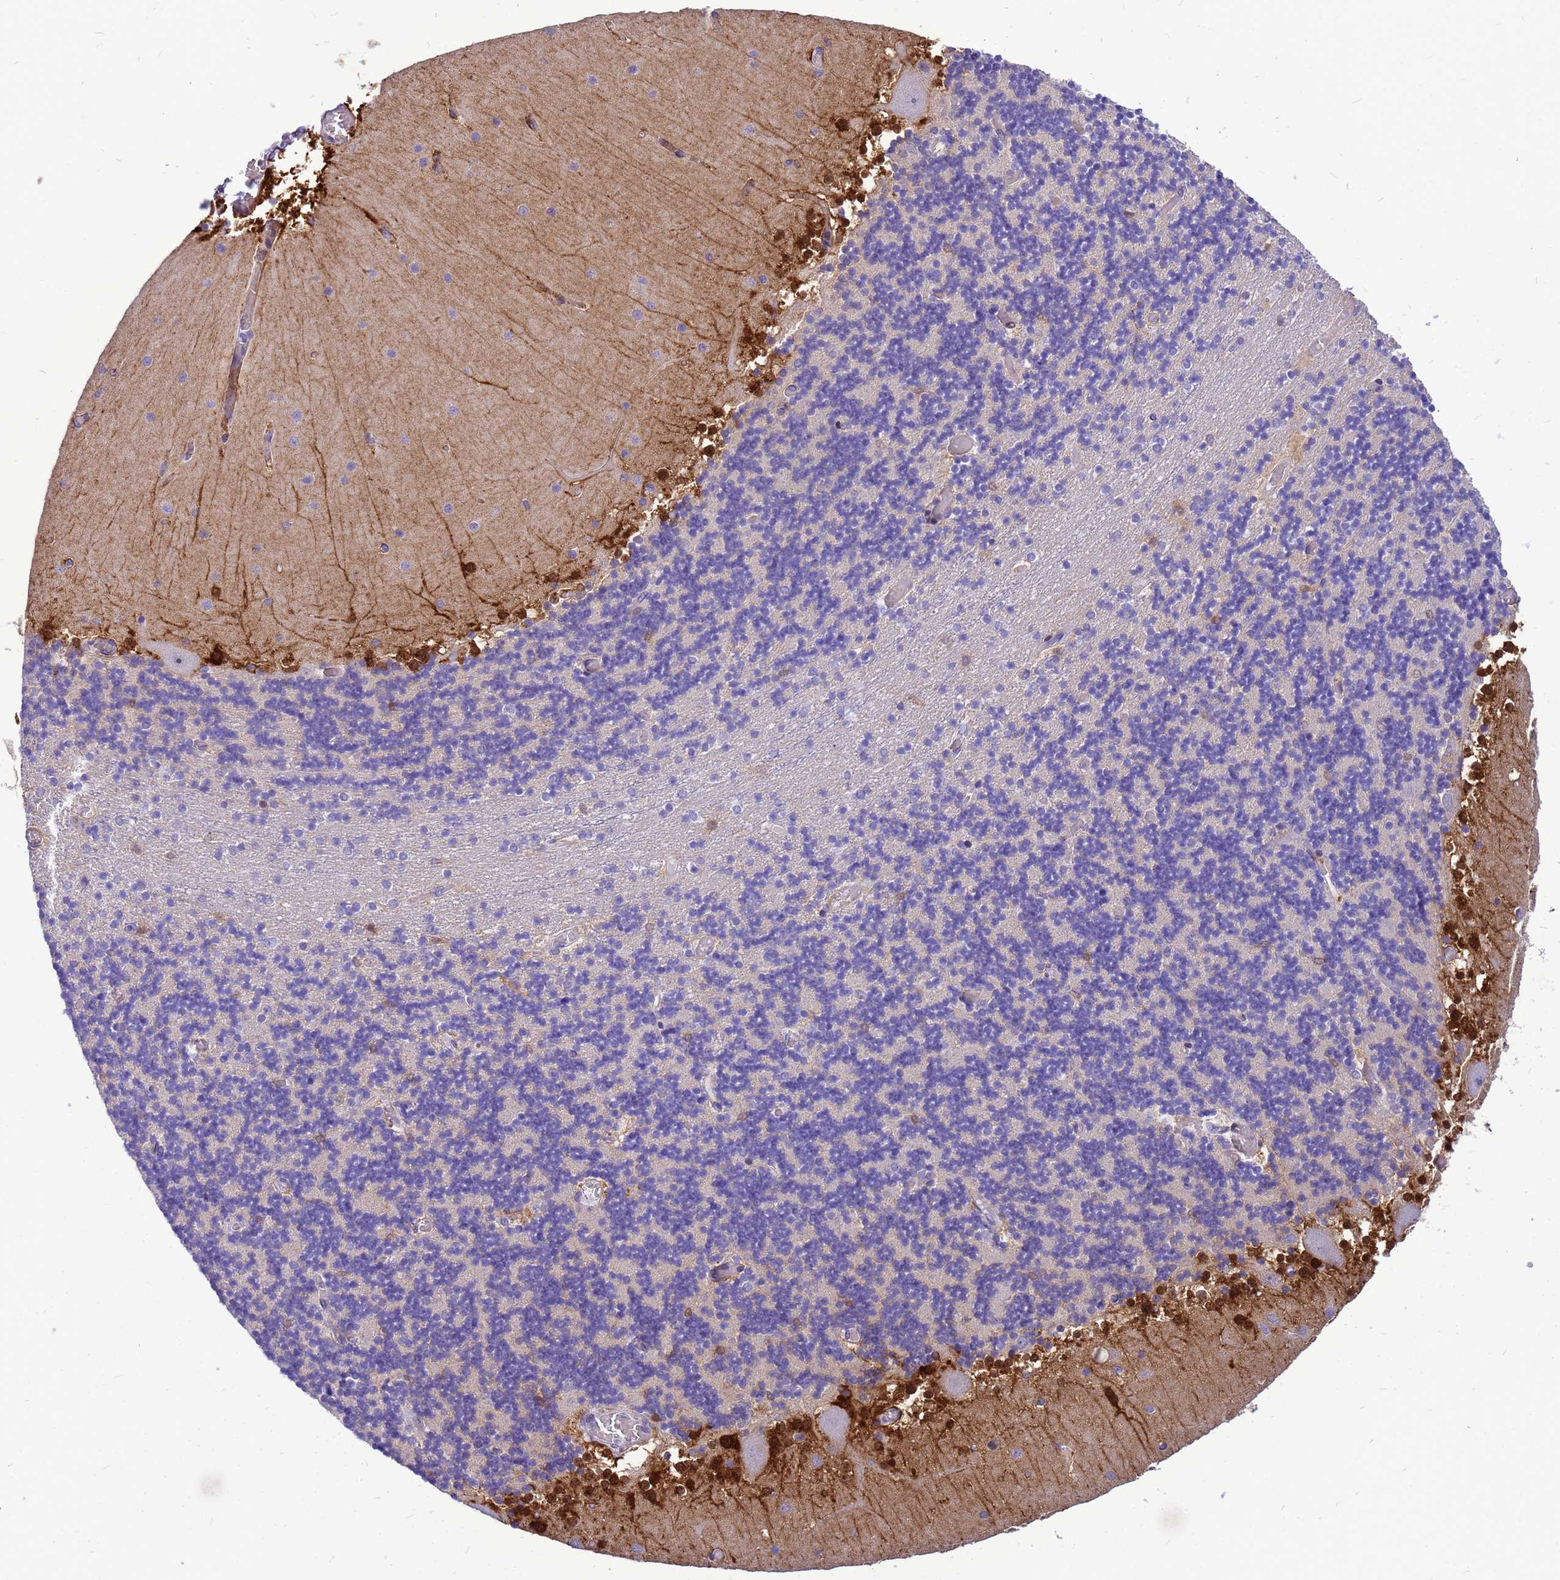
{"staining": {"intensity": "negative", "quantity": "none", "location": "none"}, "tissue": "cerebellum", "cell_type": "Cells in granular layer", "image_type": "normal", "snomed": [{"axis": "morphology", "description": "Normal tissue, NOS"}, {"axis": "topography", "description": "Cerebellum"}], "caption": "Histopathology image shows no significant protein positivity in cells in granular layer of unremarkable cerebellum. Nuclei are stained in blue.", "gene": "ADAMTS7", "patient": {"sex": "female", "age": 28}}